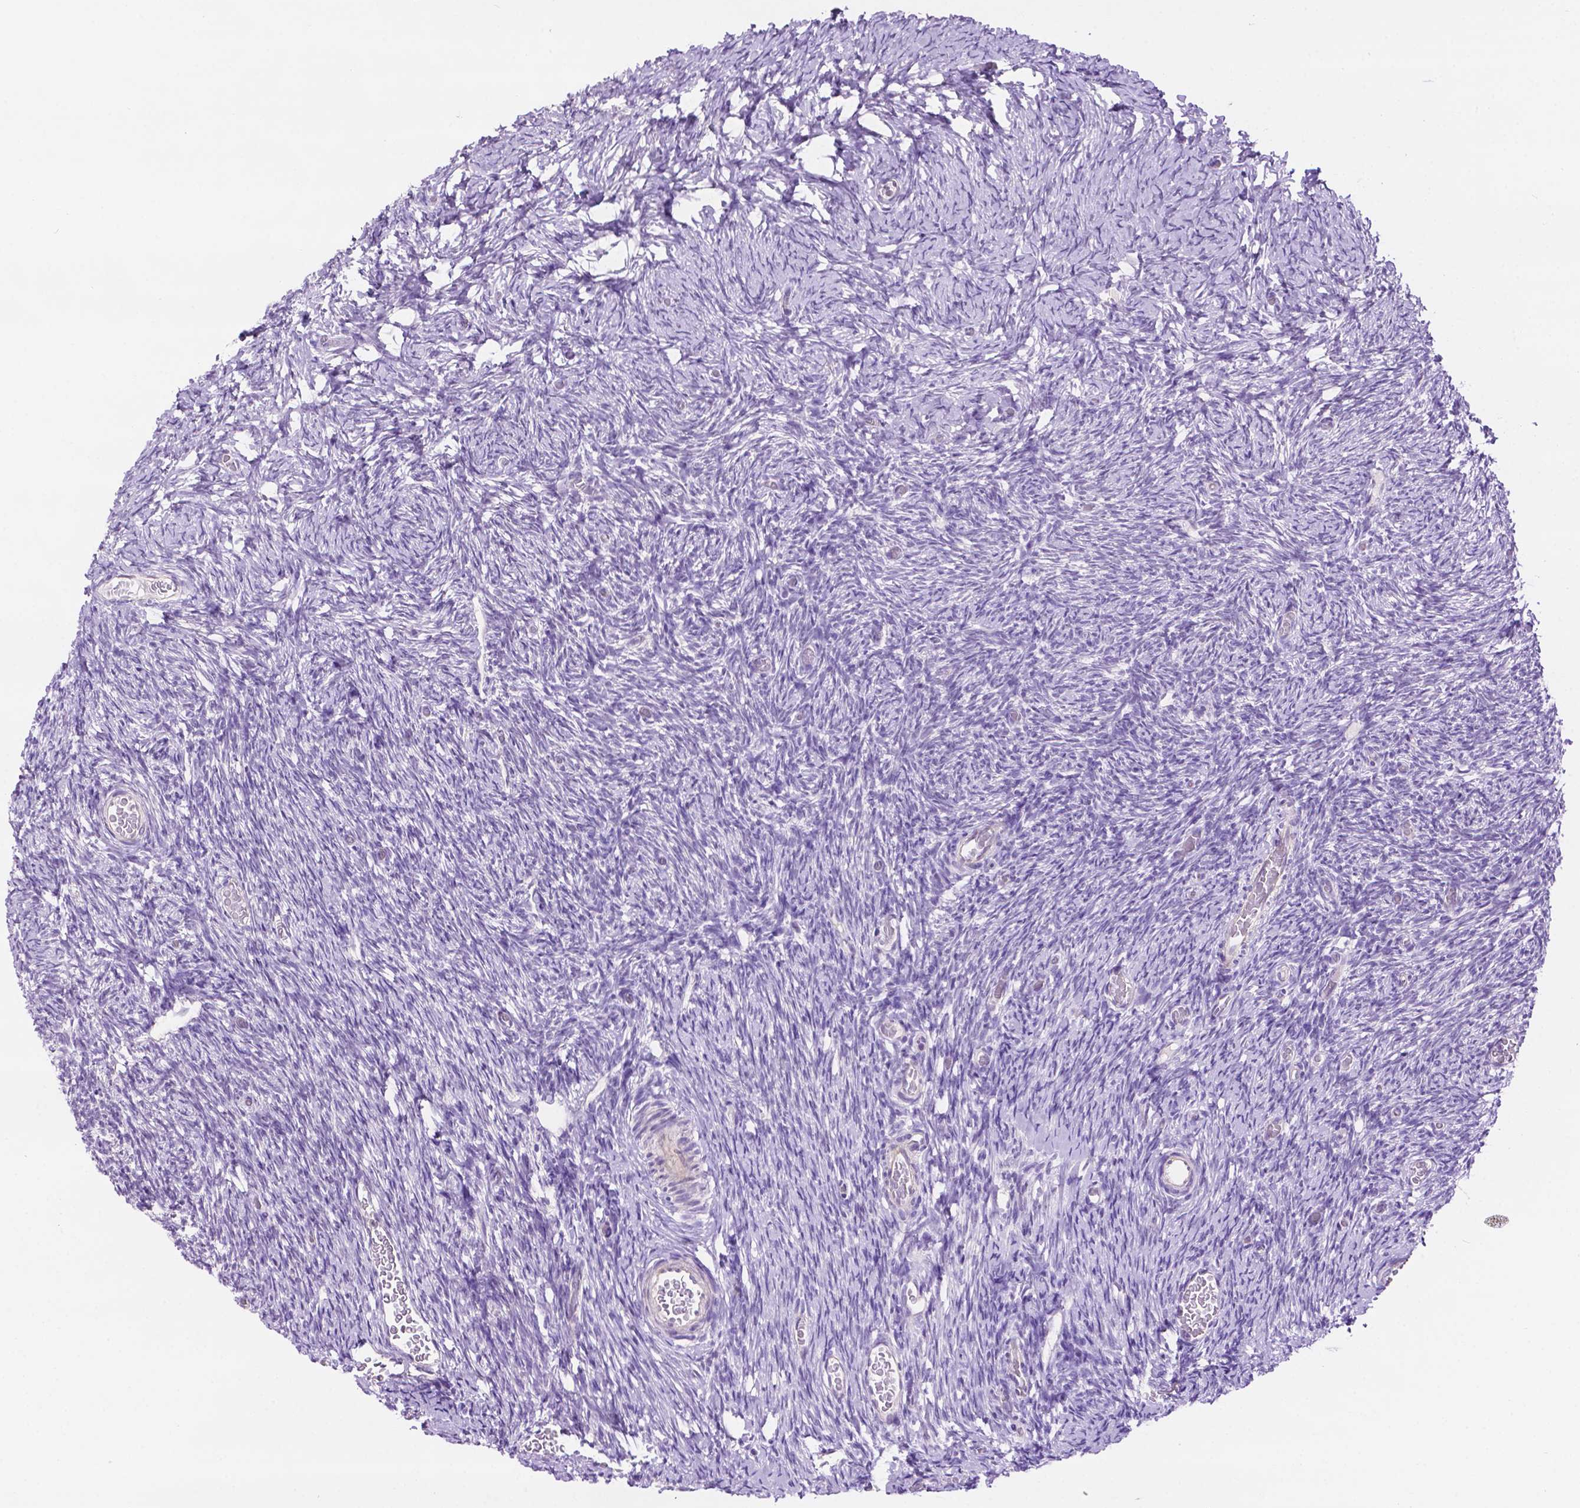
{"staining": {"intensity": "negative", "quantity": "none", "location": "none"}, "tissue": "ovary", "cell_type": "Follicle cells", "image_type": "normal", "snomed": [{"axis": "morphology", "description": "Normal tissue, NOS"}, {"axis": "topography", "description": "Ovary"}], "caption": "An immunohistochemistry (IHC) photomicrograph of unremarkable ovary is shown. There is no staining in follicle cells of ovary.", "gene": "TACSTD2", "patient": {"sex": "female", "age": 39}}